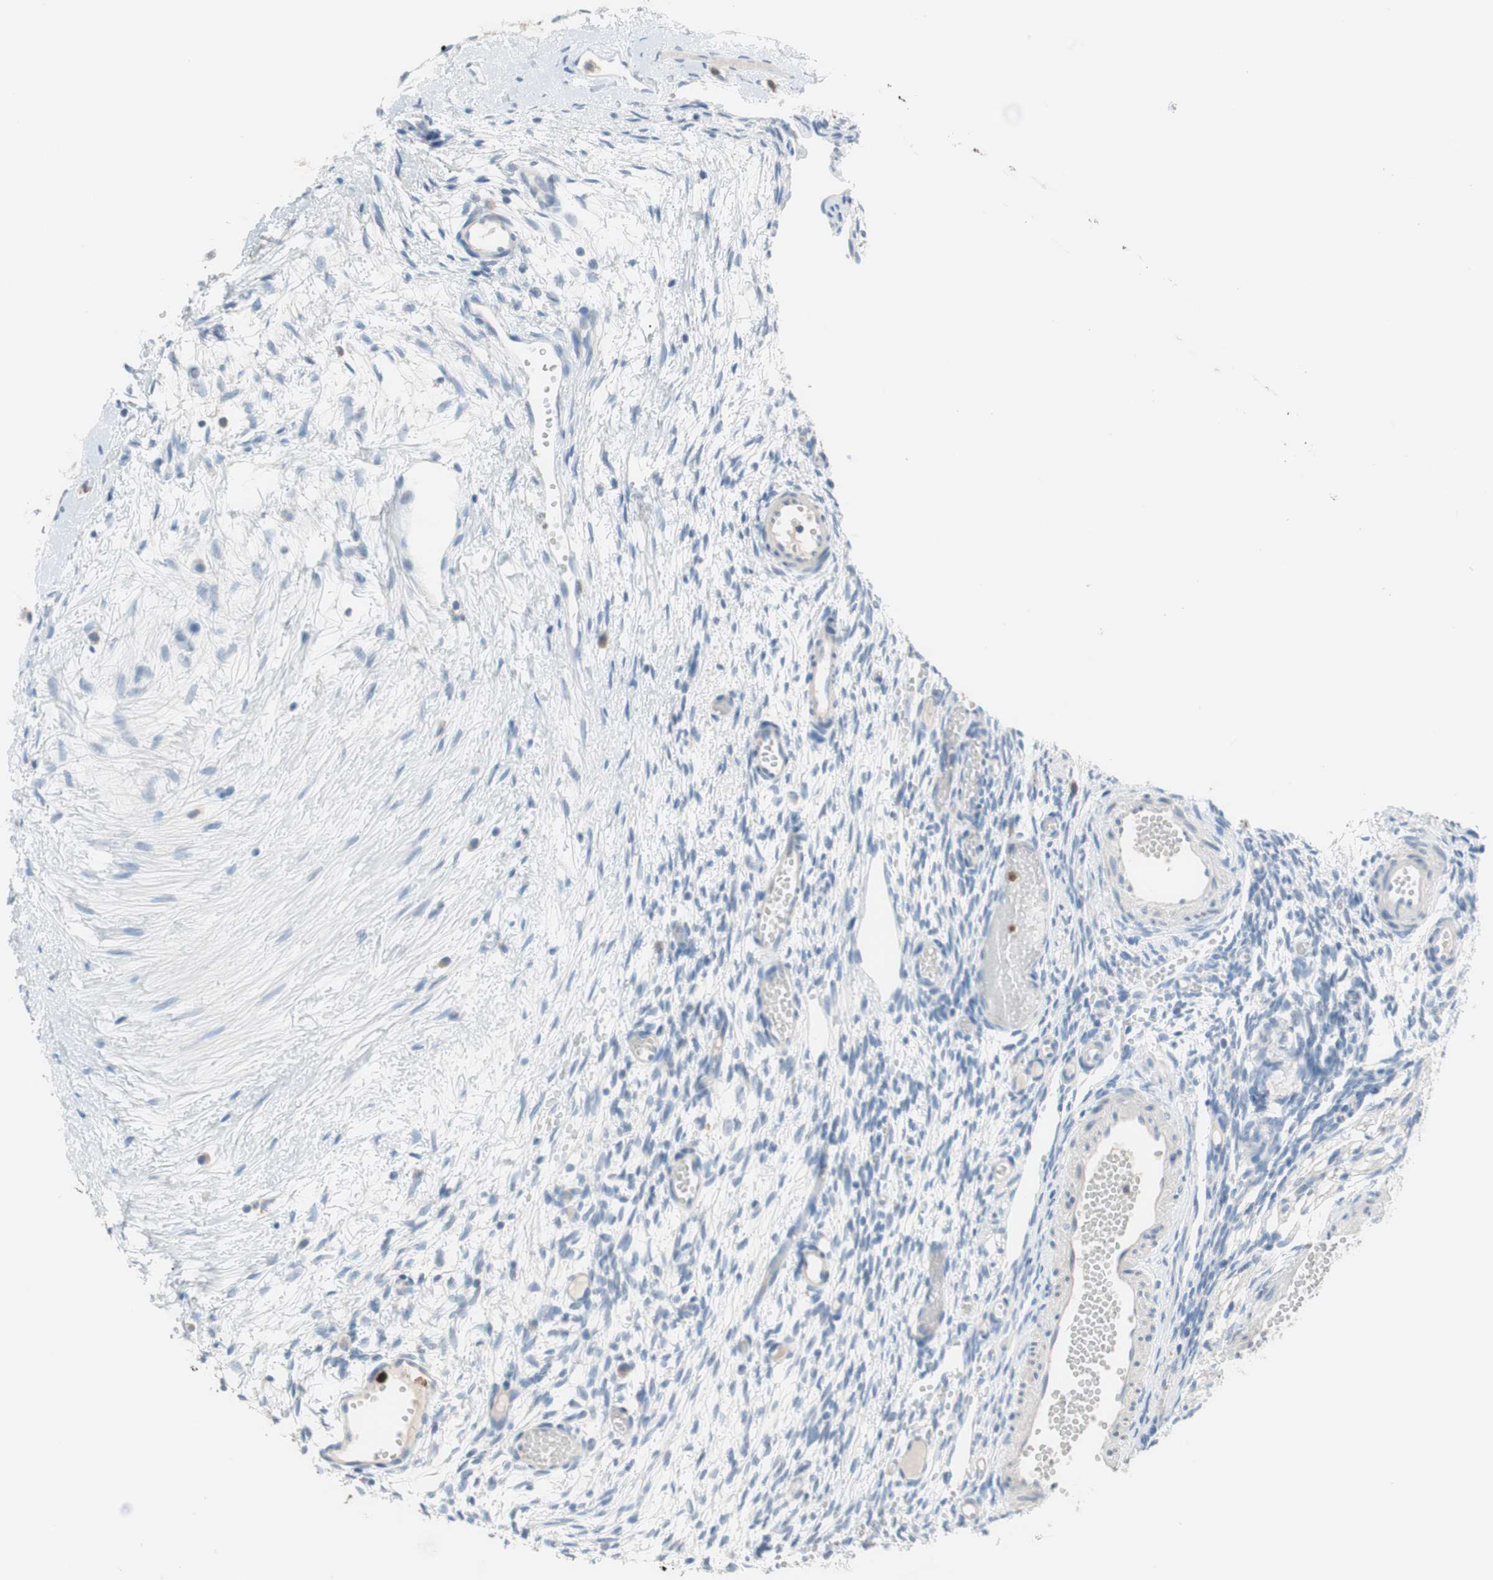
{"staining": {"intensity": "negative", "quantity": "none", "location": "none"}, "tissue": "ovary", "cell_type": "Follicle cells", "image_type": "normal", "snomed": [{"axis": "morphology", "description": "Normal tissue, NOS"}, {"axis": "topography", "description": "Ovary"}], "caption": "Protein analysis of unremarkable ovary demonstrates no significant expression in follicle cells.", "gene": "CLEC4D", "patient": {"sex": "female", "age": 35}}